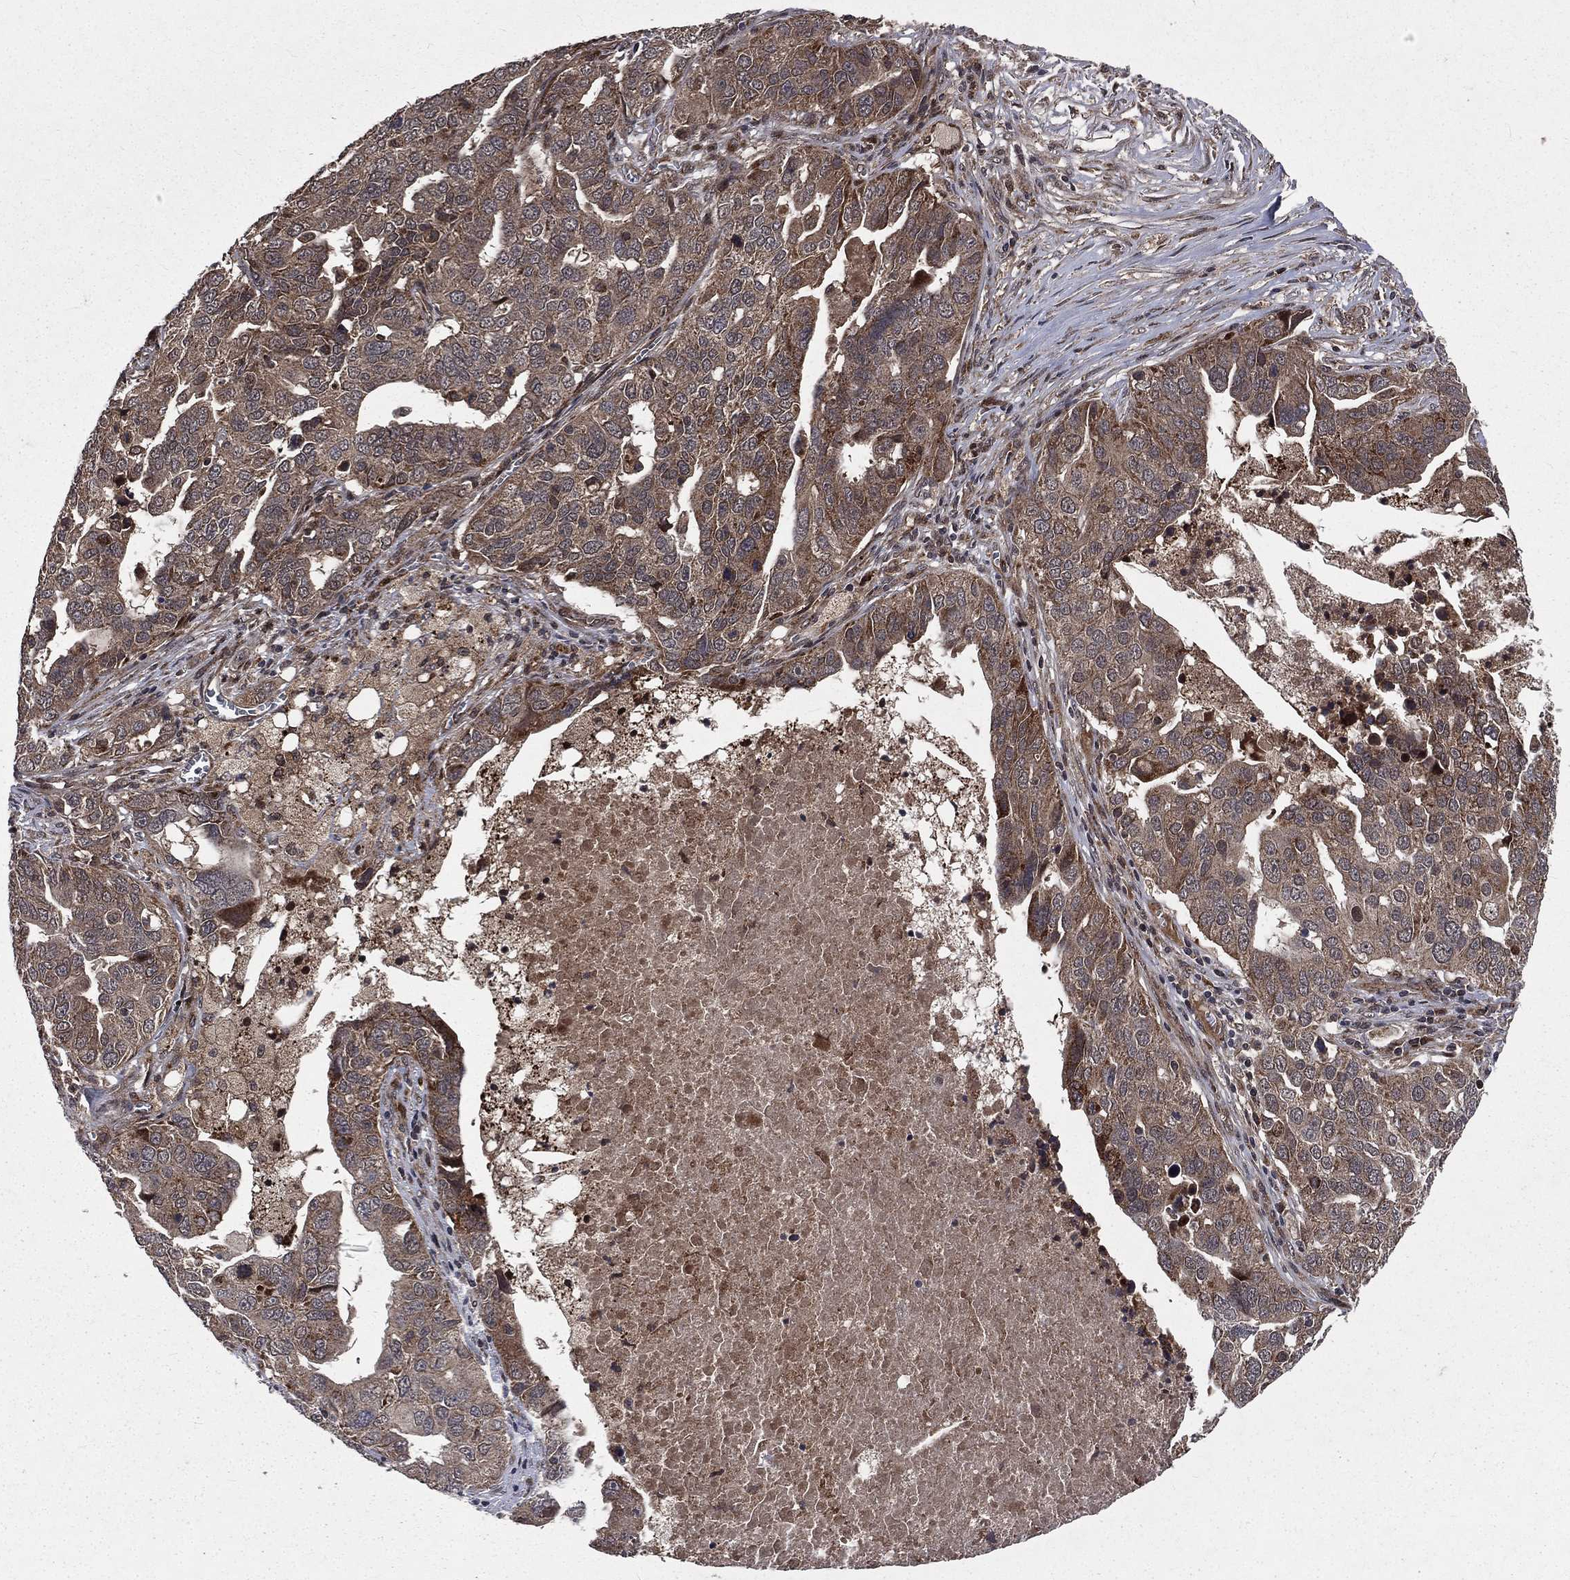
{"staining": {"intensity": "weak", "quantity": ">75%", "location": "cytoplasmic/membranous"}, "tissue": "ovarian cancer", "cell_type": "Tumor cells", "image_type": "cancer", "snomed": [{"axis": "morphology", "description": "Carcinoma, endometroid"}, {"axis": "topography", "description": "Soft tissue"}, {"axis": "topography", "description": "Ovary"}], "caption": "Human endometroid carcinoma (ovarian) stained with a brown dye reveals weak cytoplasmic/membranous positive staining in about >75% of tumor cells.", "gene": "LENG8", "patient": {"sex": "female", "age": 52}}